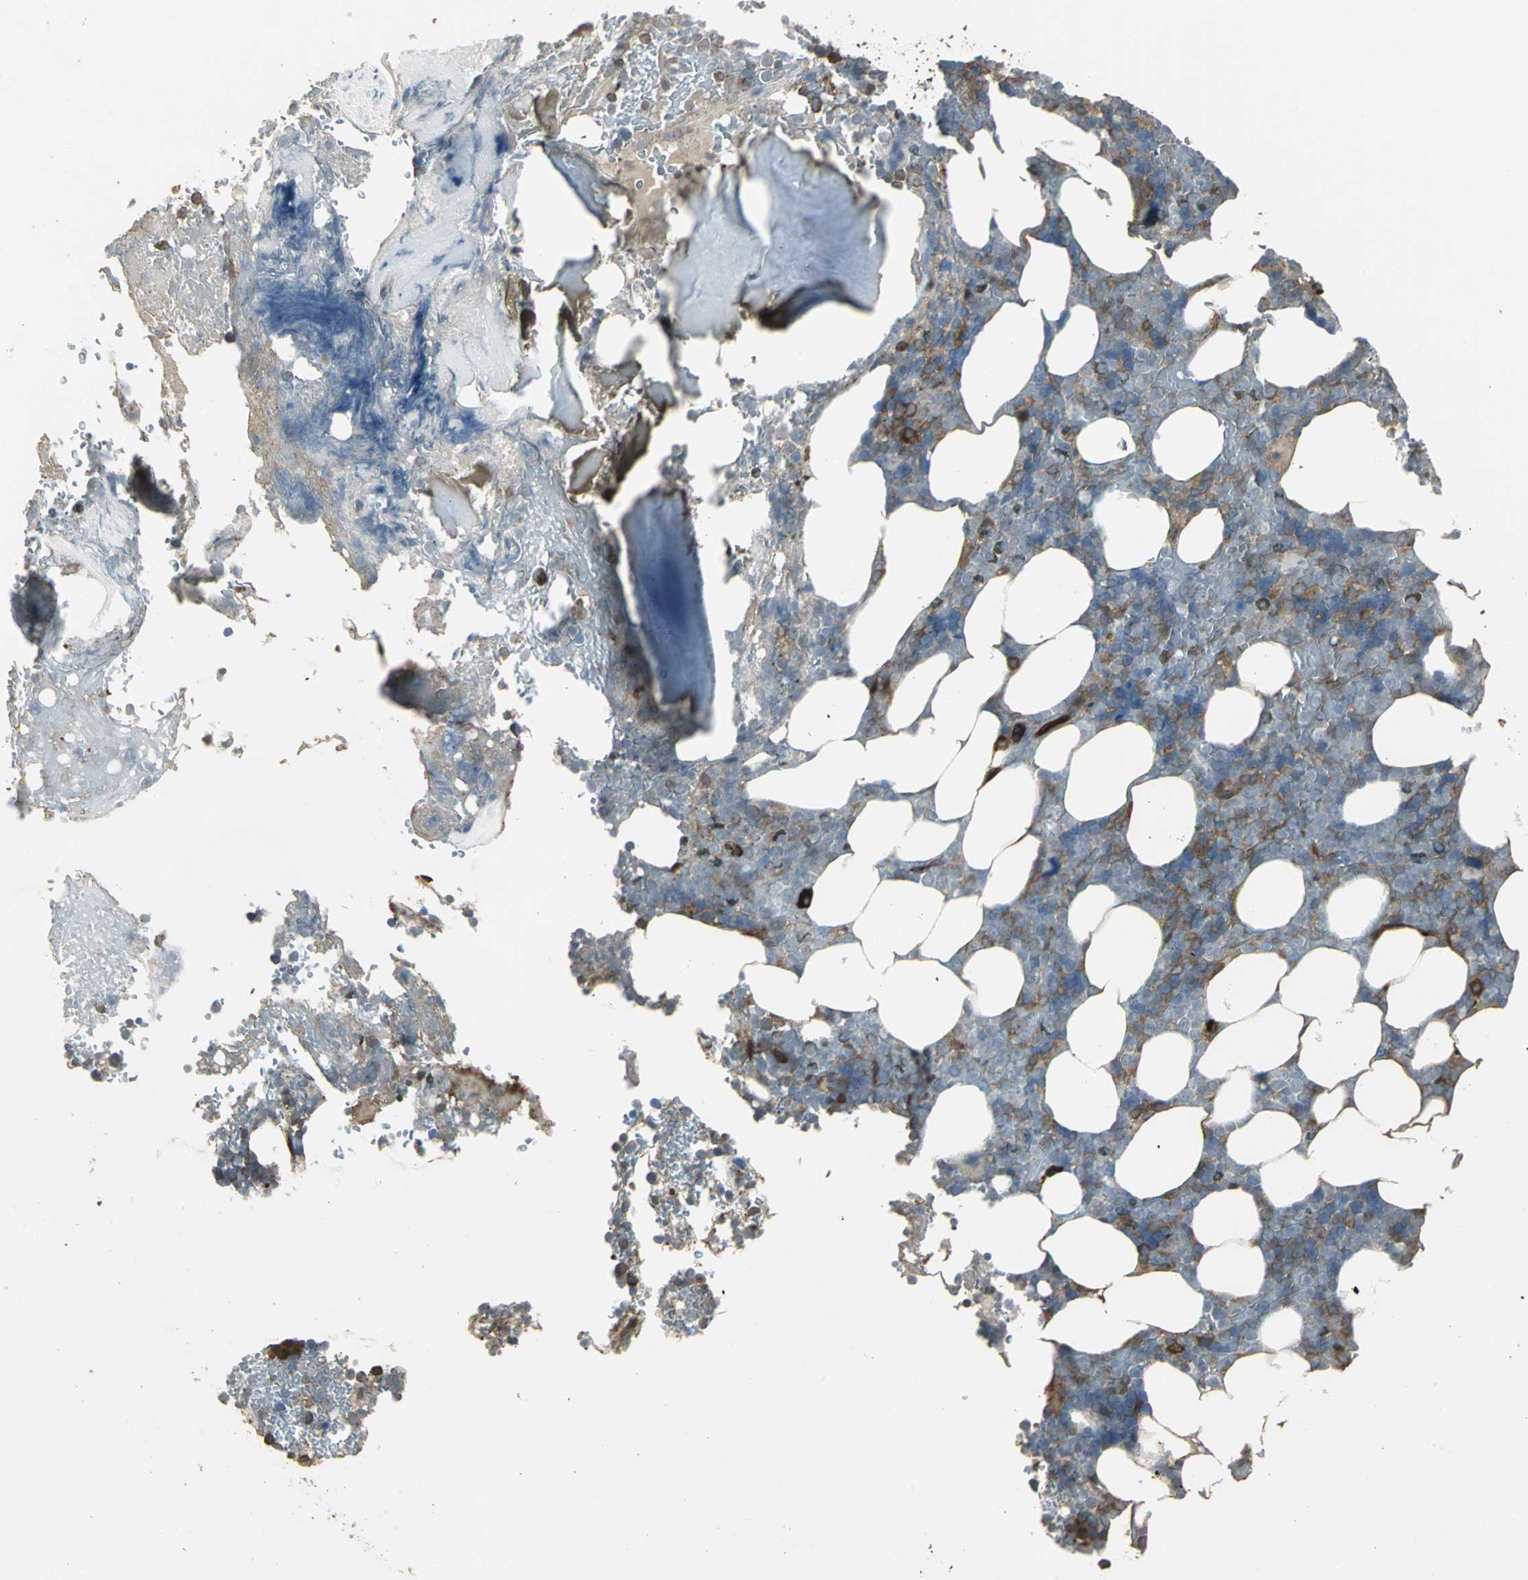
{"staining": {"intensity": "moderate", "quantity": "25%-75%", "location": "cytoplasmic/membranous"}, "tissue": "bone marrow", "cell_type": "Hematopoietic cells", "image_type": "normal", "snomed": [{"axis": "morphology", "description": "Normal tissue, NOS"}, {"axis": "topography", "description": "Bone marrow"}], "caption": "Immunohistochemistry of normal bone marrow shows medium levels of moderate cytoplasmic/membranous staining in approximately 25%-75% of hematopoietic cells. (DAB (3,3'-diaminobenzidine) IHC with brightfield microscopy, high magnification).", "gene": "PRXL2B", "patient": {"sex": "female", "age": 73}}